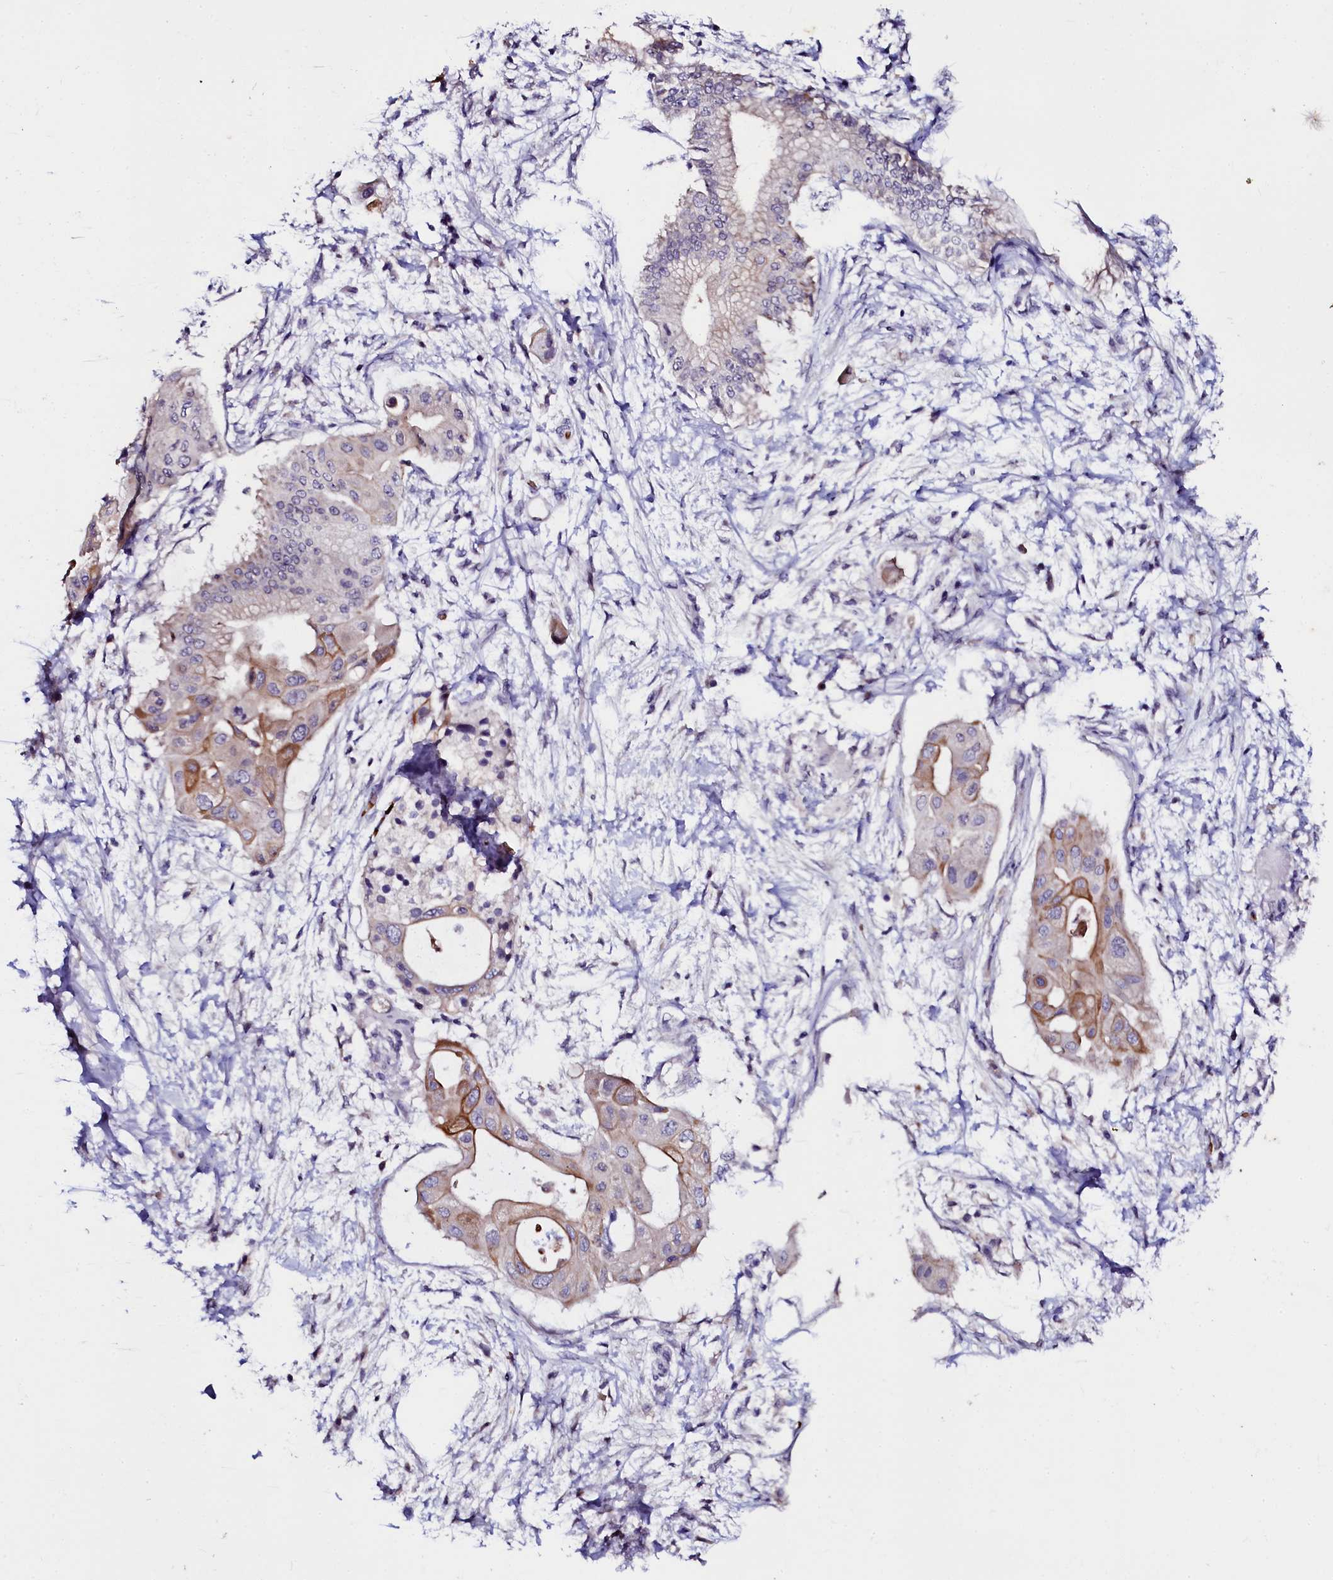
{"staining": {"intensity": "moderate", "quantity": "<25%", "location": "cytoplasmic/membranous"}, "tissue": "pancreatic cancer", "cell_type": "Tumor cells", "image_type": "cancer", "snomed": [{"axis": "morphology", "description": "Adenocarcinoma, NOS"}, {"axis": "topography", "description": "Pancreas"}], "caption": "Immunohistochemistry (IHC) image of neoplastic tissue: human pancreatic cancer stained using immunohistochemistry (IHC) exhibits low levels of moderate protein expression localized specifically in the cytoplasmic/membranous of tumor cells, appearing as a cytoplasmic/membranous brown color.", "gene": "CTDSPL2", "patient": {"sex": "male", "age": 68}}